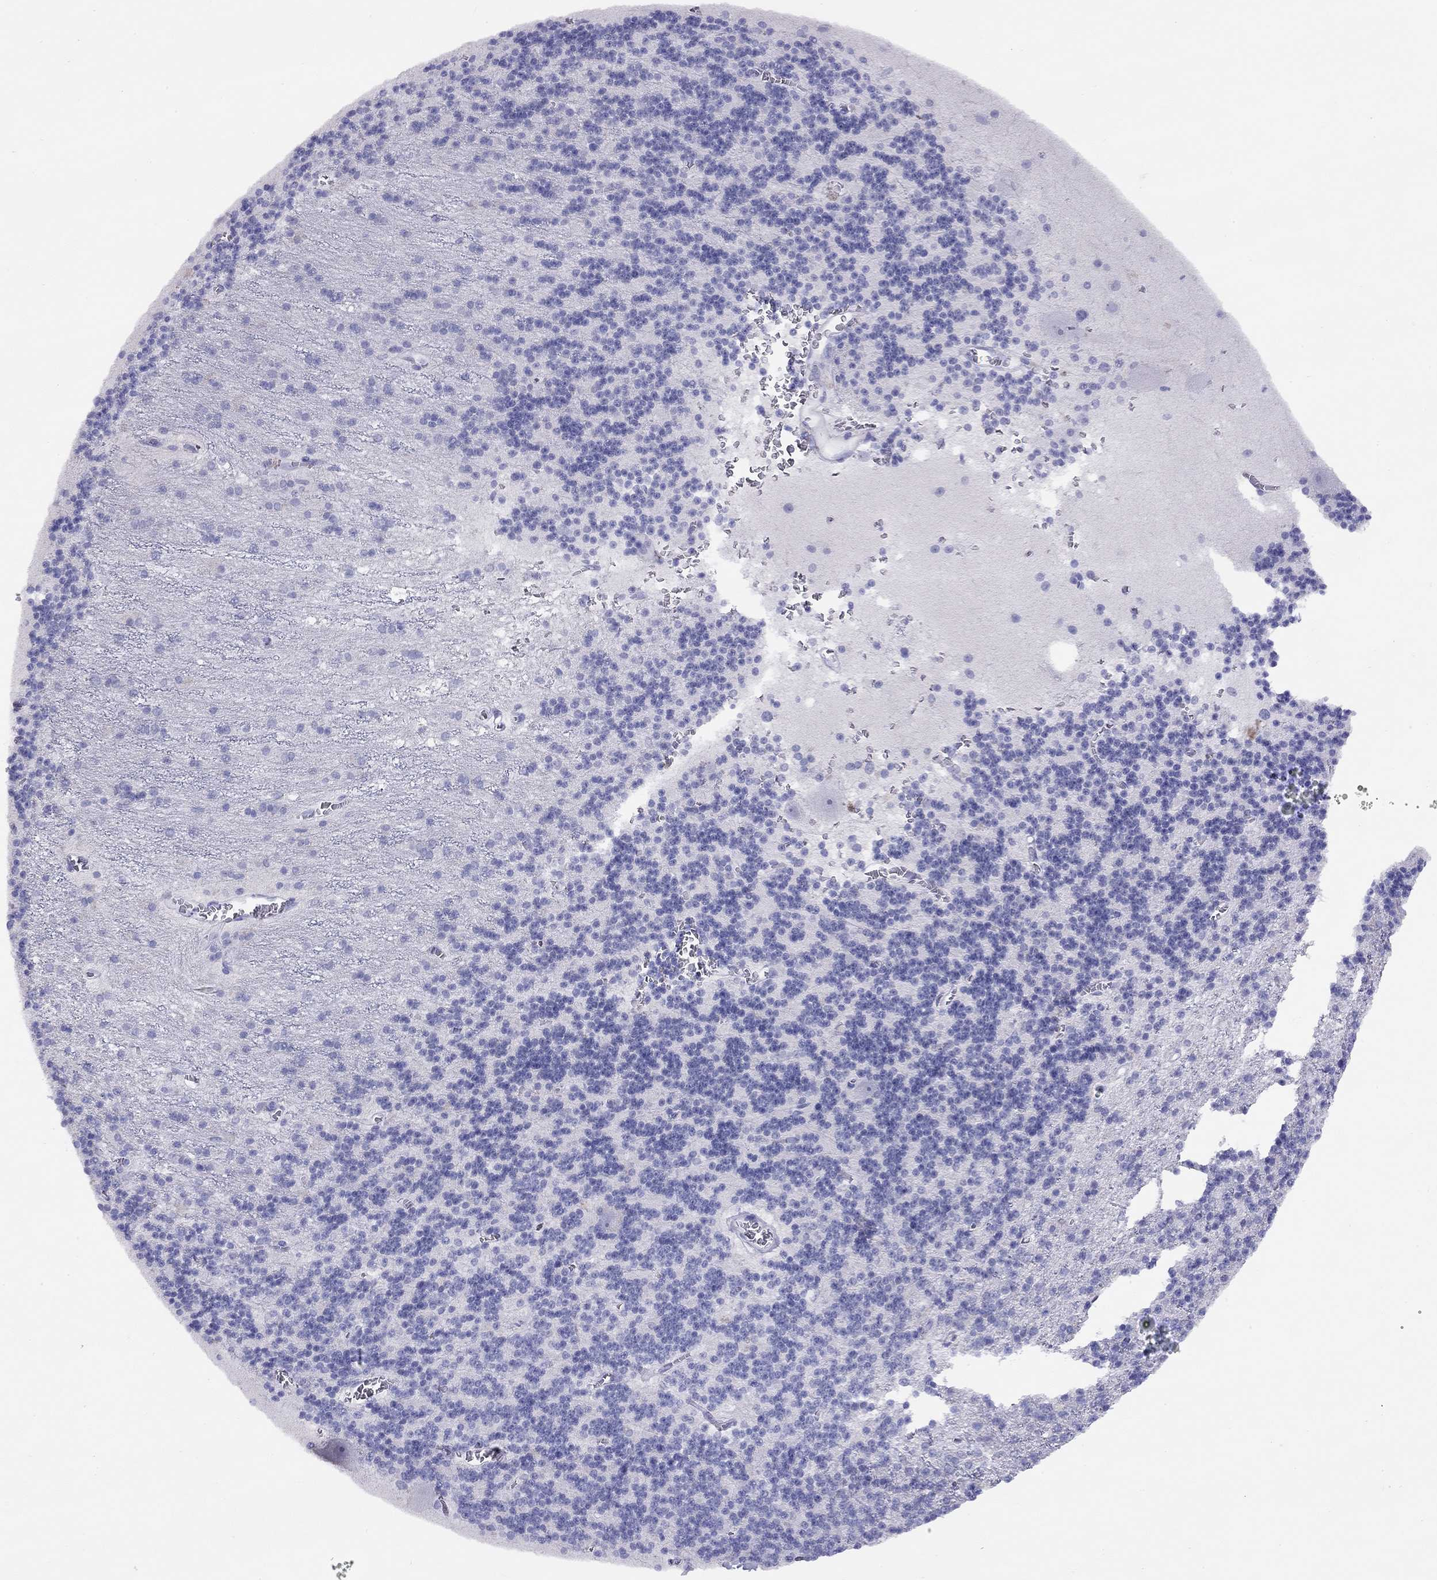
{"staining": {"intensity": "negative", "quantity": "none", "location": "none"}, "tissue": "cerebellum", "cell_type": "Cells in granular layer", "image_type": "normal", "snomed": [{"axis": "morphology", "description": "Normal tissue, NOS"}, {"axis": "topography", "description": "Cerebellum"}], "caption": "High power microscopy micrograph of an immunohistochemistry (IHC) image of unremarkable cerebellum, revealing no significant positivity in cells in granular layer.", "gene": "LRIT2", "patient": {"sex": "male", "age": 70}}